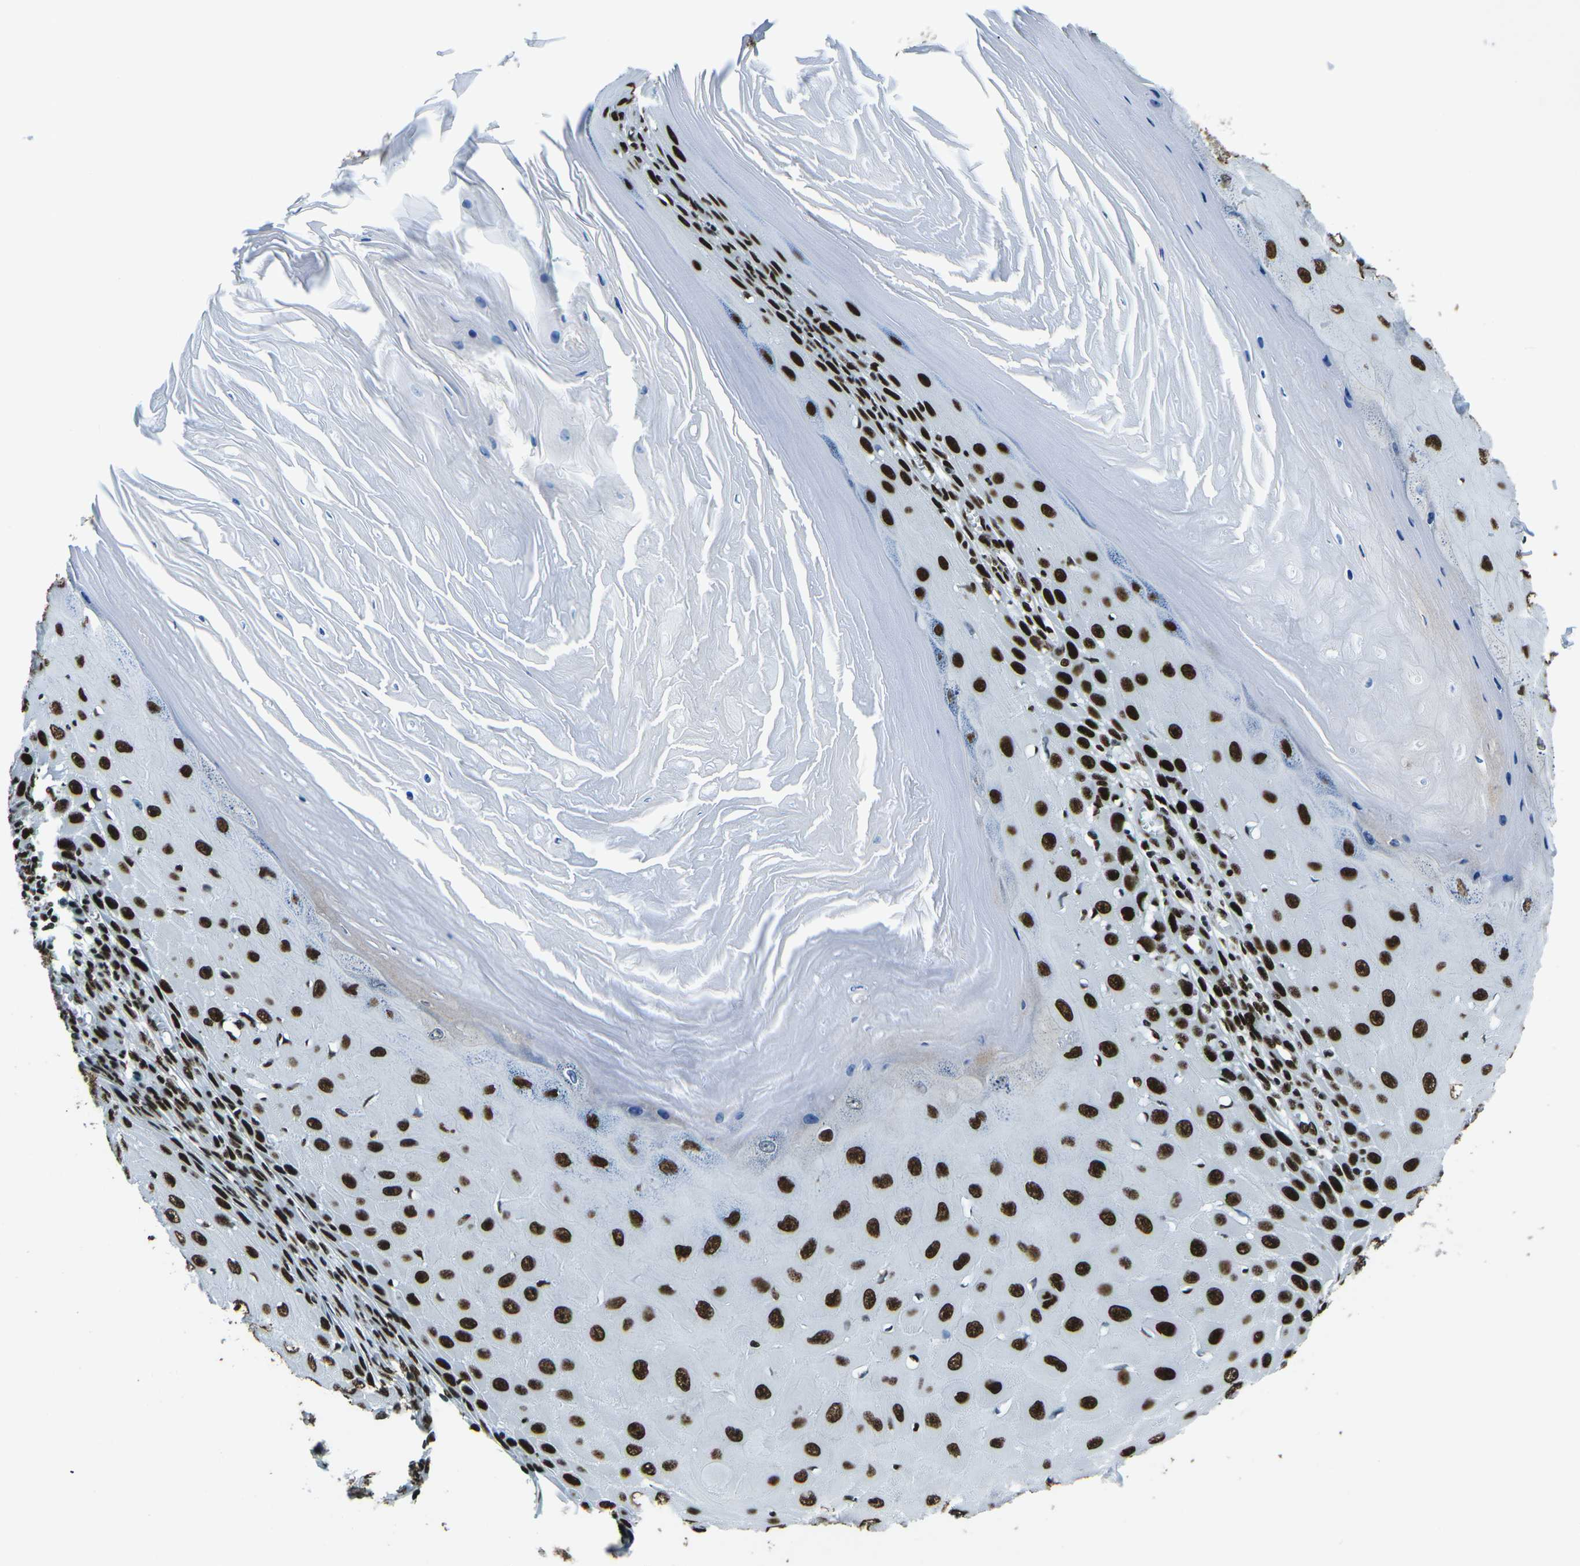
{"staining": {"intensity": "strong", "quantity": ">75%", "location": "nuclear"}, "tissue": "skin cancer", "cell_type": "Tumor cells", "image_type": "cancer", "snomed": [{"axis": "morphology", "description": "Squamous cell carcinoma, NOS"}, {"axis": "topography", "description": "Skin"}], "caption": "Immunohistochemistry (IHC) of human skin cancer (squamous cell carcinoma) exhibits high levels of strong nuclear expression in approximately >75% of tumor cells. (IHC, brightfield microscopy, high magnification).", "gene": "HNRNPL", "patient": {"sex": "female", "age": 73}}